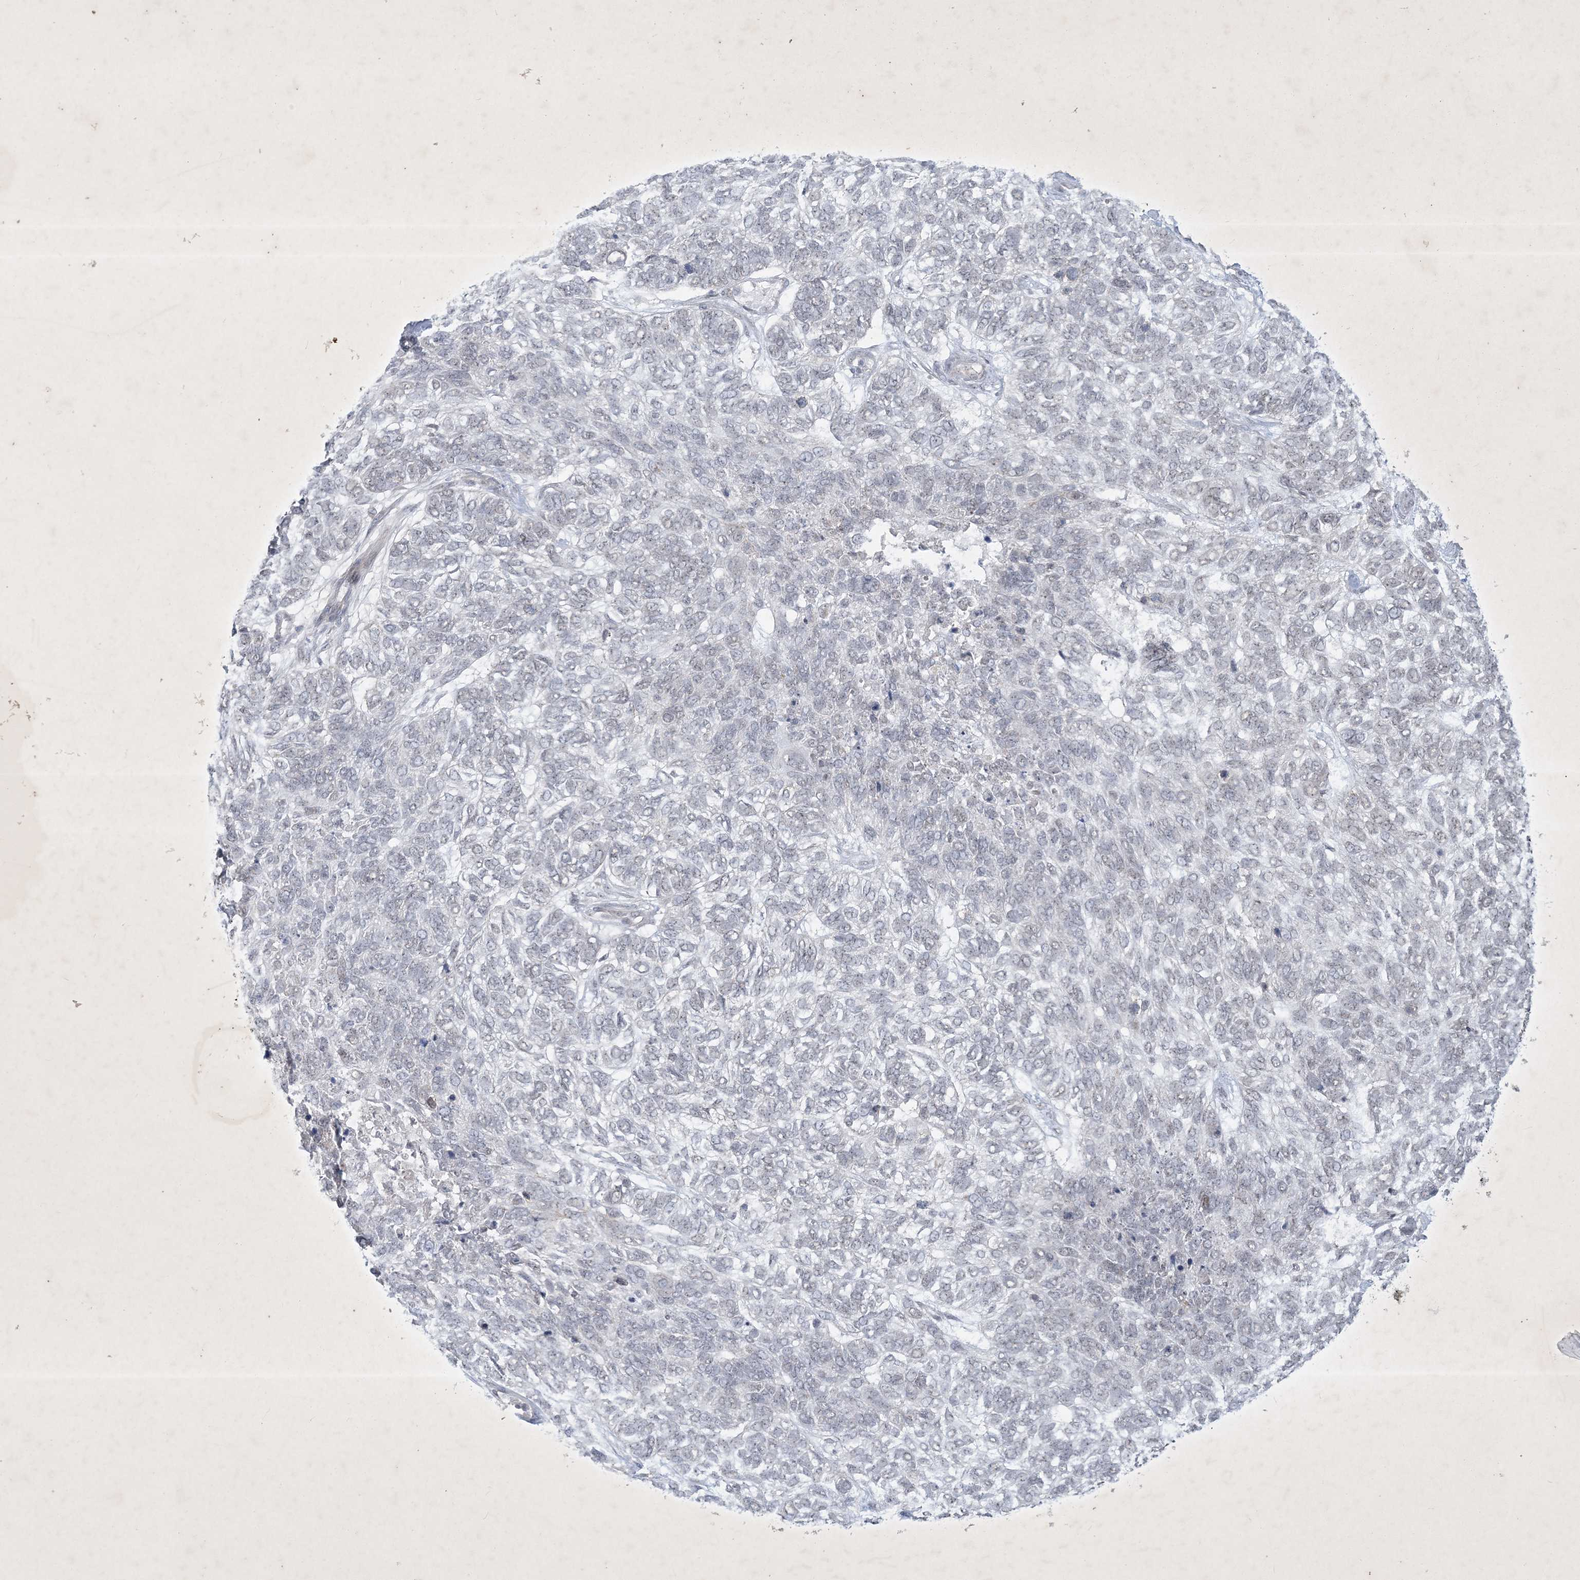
{"staining": {"intensity": "negative", "quantity": "none", "location": "none"}, "tissue": "skin cancer", "cell_type": "Tumor cells", "image_type": "cancer", "snomed": [{"axis": "morphology", "description": "Basal cell carcinoma"}, {"axis": "topography", "description": "Skin"}], "caption": "The IHC micrograph has no significant expression in tumor cells of skin cancer (basal cell carcinoma) tissue.", "gene": "ZBTB9", "patient": {"sex": "female", "age": 65}}